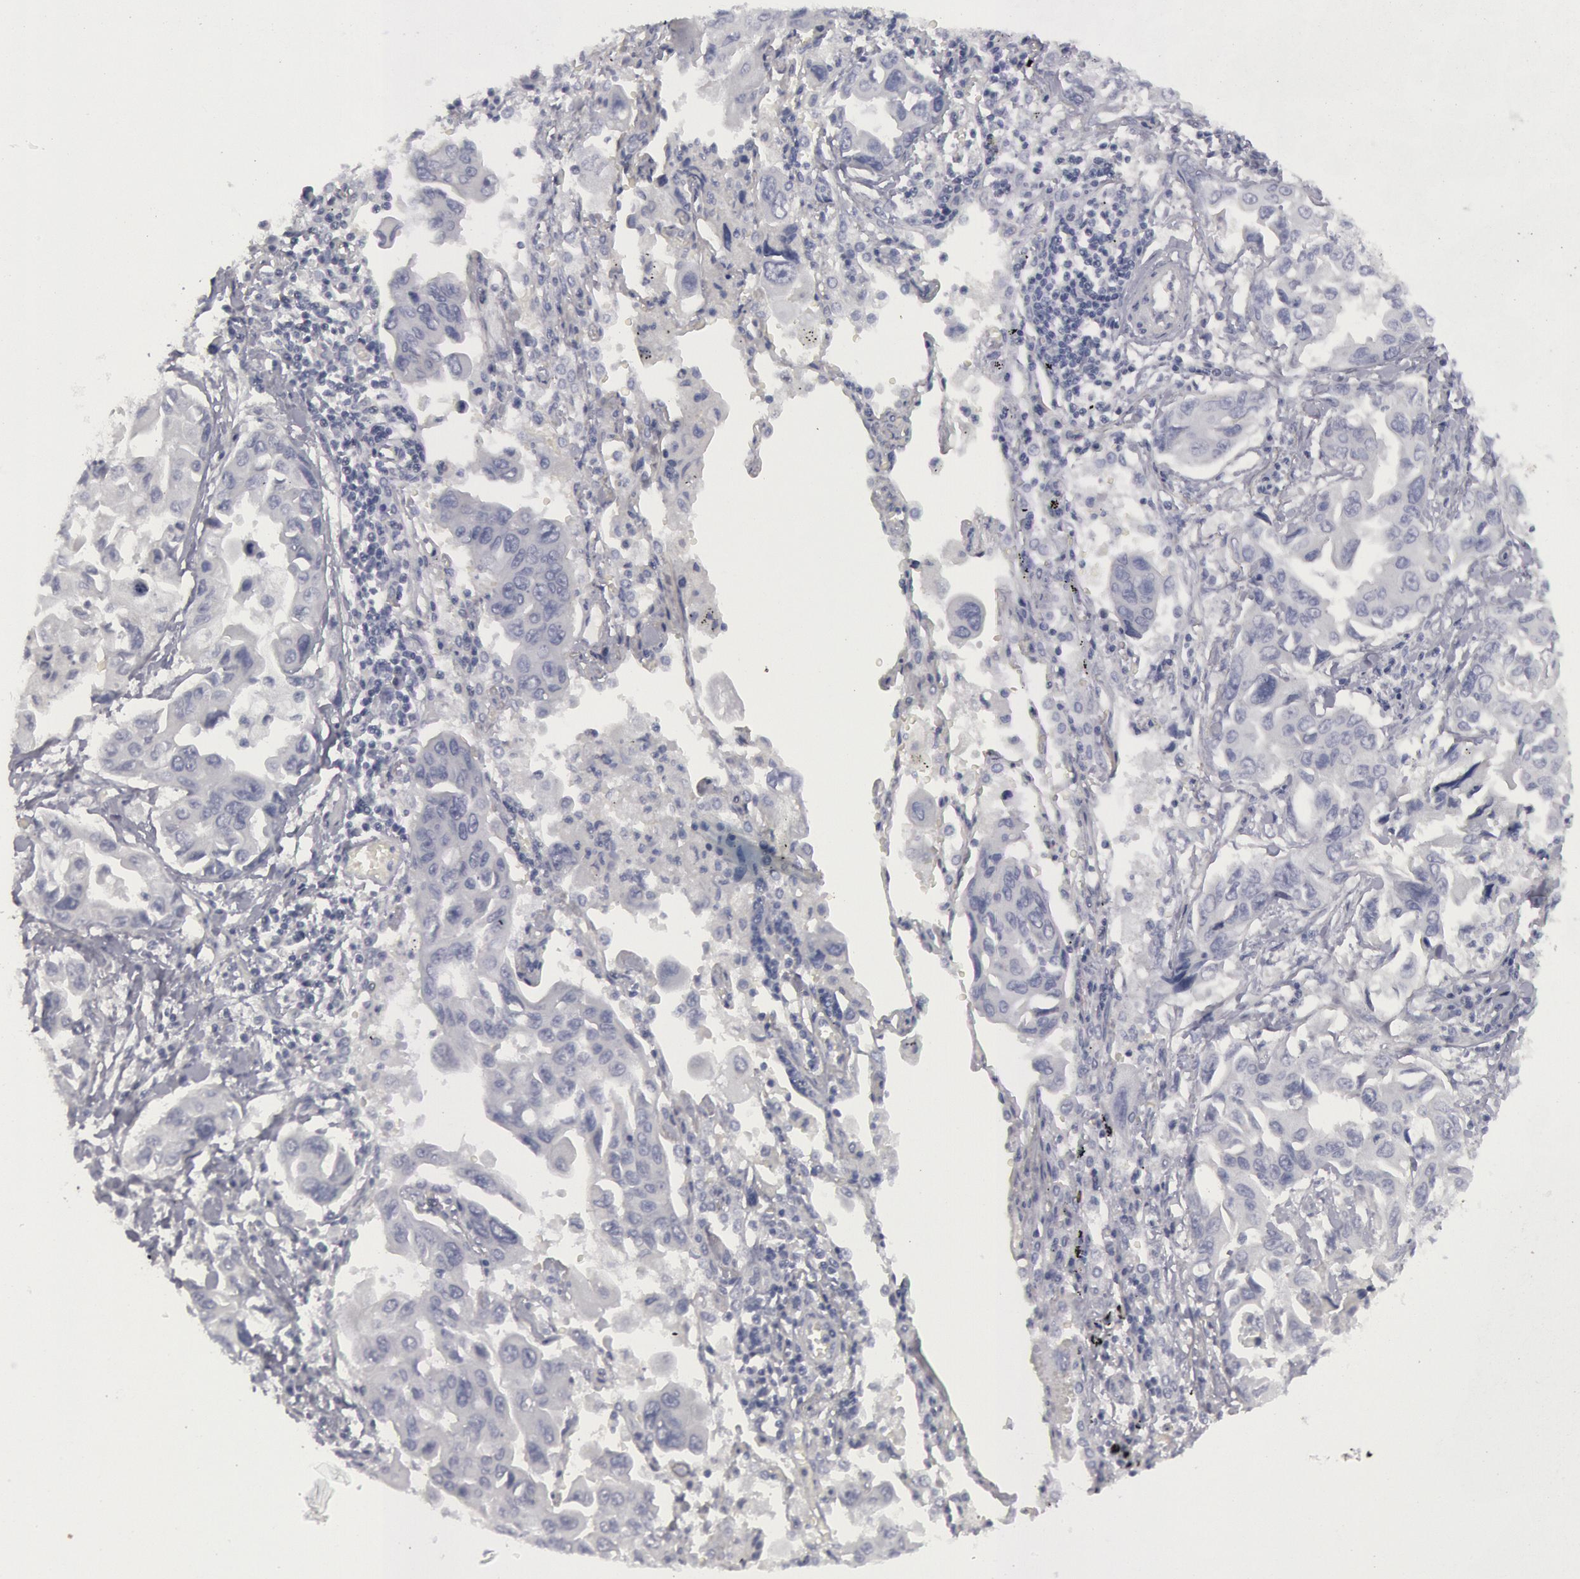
{"staining": {"intensity": "negative", "quantity": "none", "location": "none"}, "tissue": "lung cancer", "cell_type": "Tumor cells", "image_type": "cancer", "snomed": [{"axis": "morphology", "description": "Adenocarcinoma, NOS"}, {"axis": "topography", "description": "Lung"}], "caption": "High power microscopy image of an immunohistochemistry (IHC) photomicrograph of lung cancer, revealing no significant staining in tumor cells. (Immunohistochemistry (ihc), brightfield microscopy, high magnification).", "gene": "FHL1", "patient": {"sex": "male", "age": 64}}